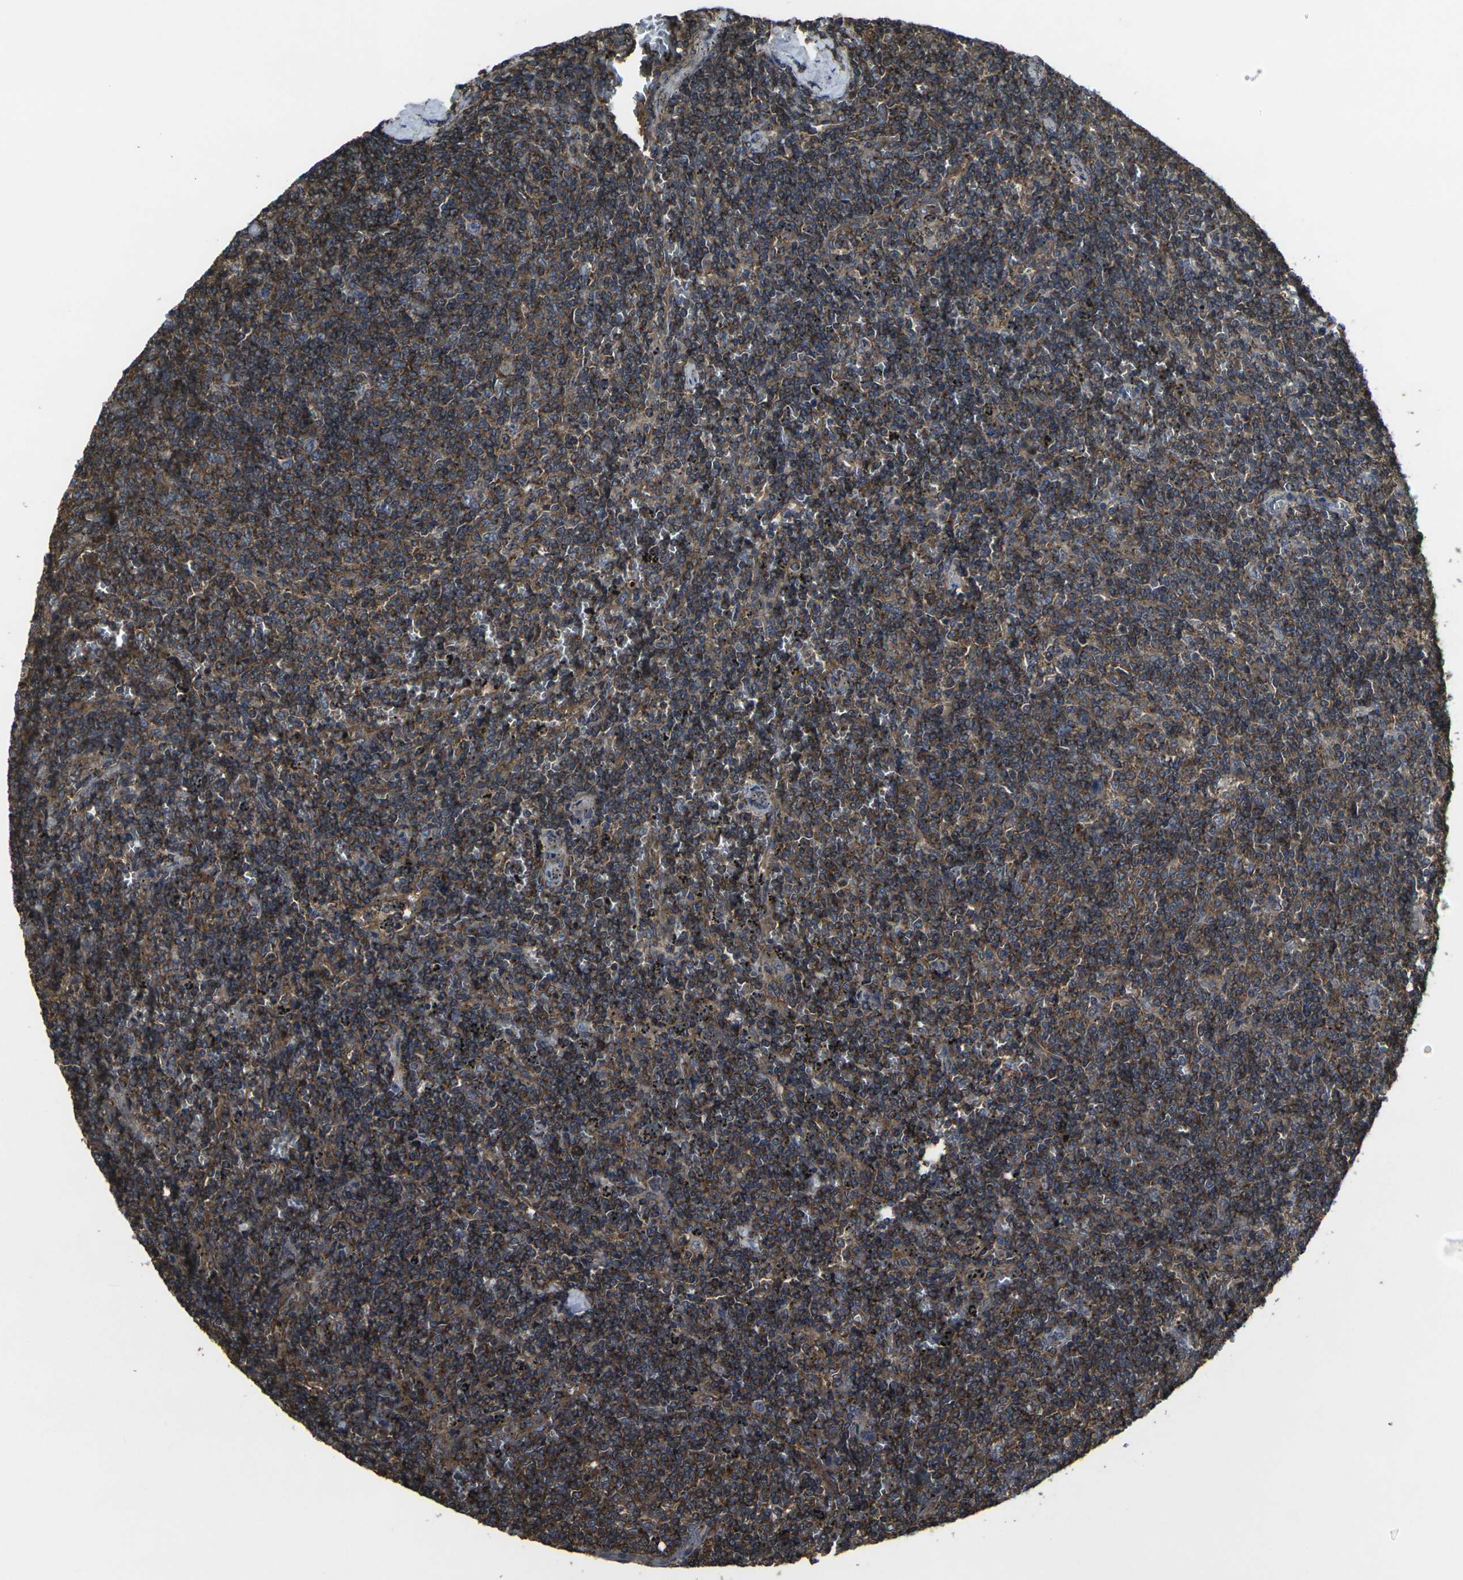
{"staining": {"intensity": "weak", "quantity": ">75%", "location": "cytoplasmic/membranous"}, "tissue": "lymphoma", "cell_type": "Tumor cells", "image_type": "cancer", "snomed": [{"axis": "morphology", "description": "Malignant lymphoma, non-Hodgkin's type, Low grade"}, {"axis": "topography", "description": "Spleen"}], "caption": "Immunohistochemical staining of lymphoma shows weak cytoplasmic/membranous protein staining in approximately >75% of tumor cells.", "gene": "PRKACB", "patient": {"sex": "female", "age": 50}}